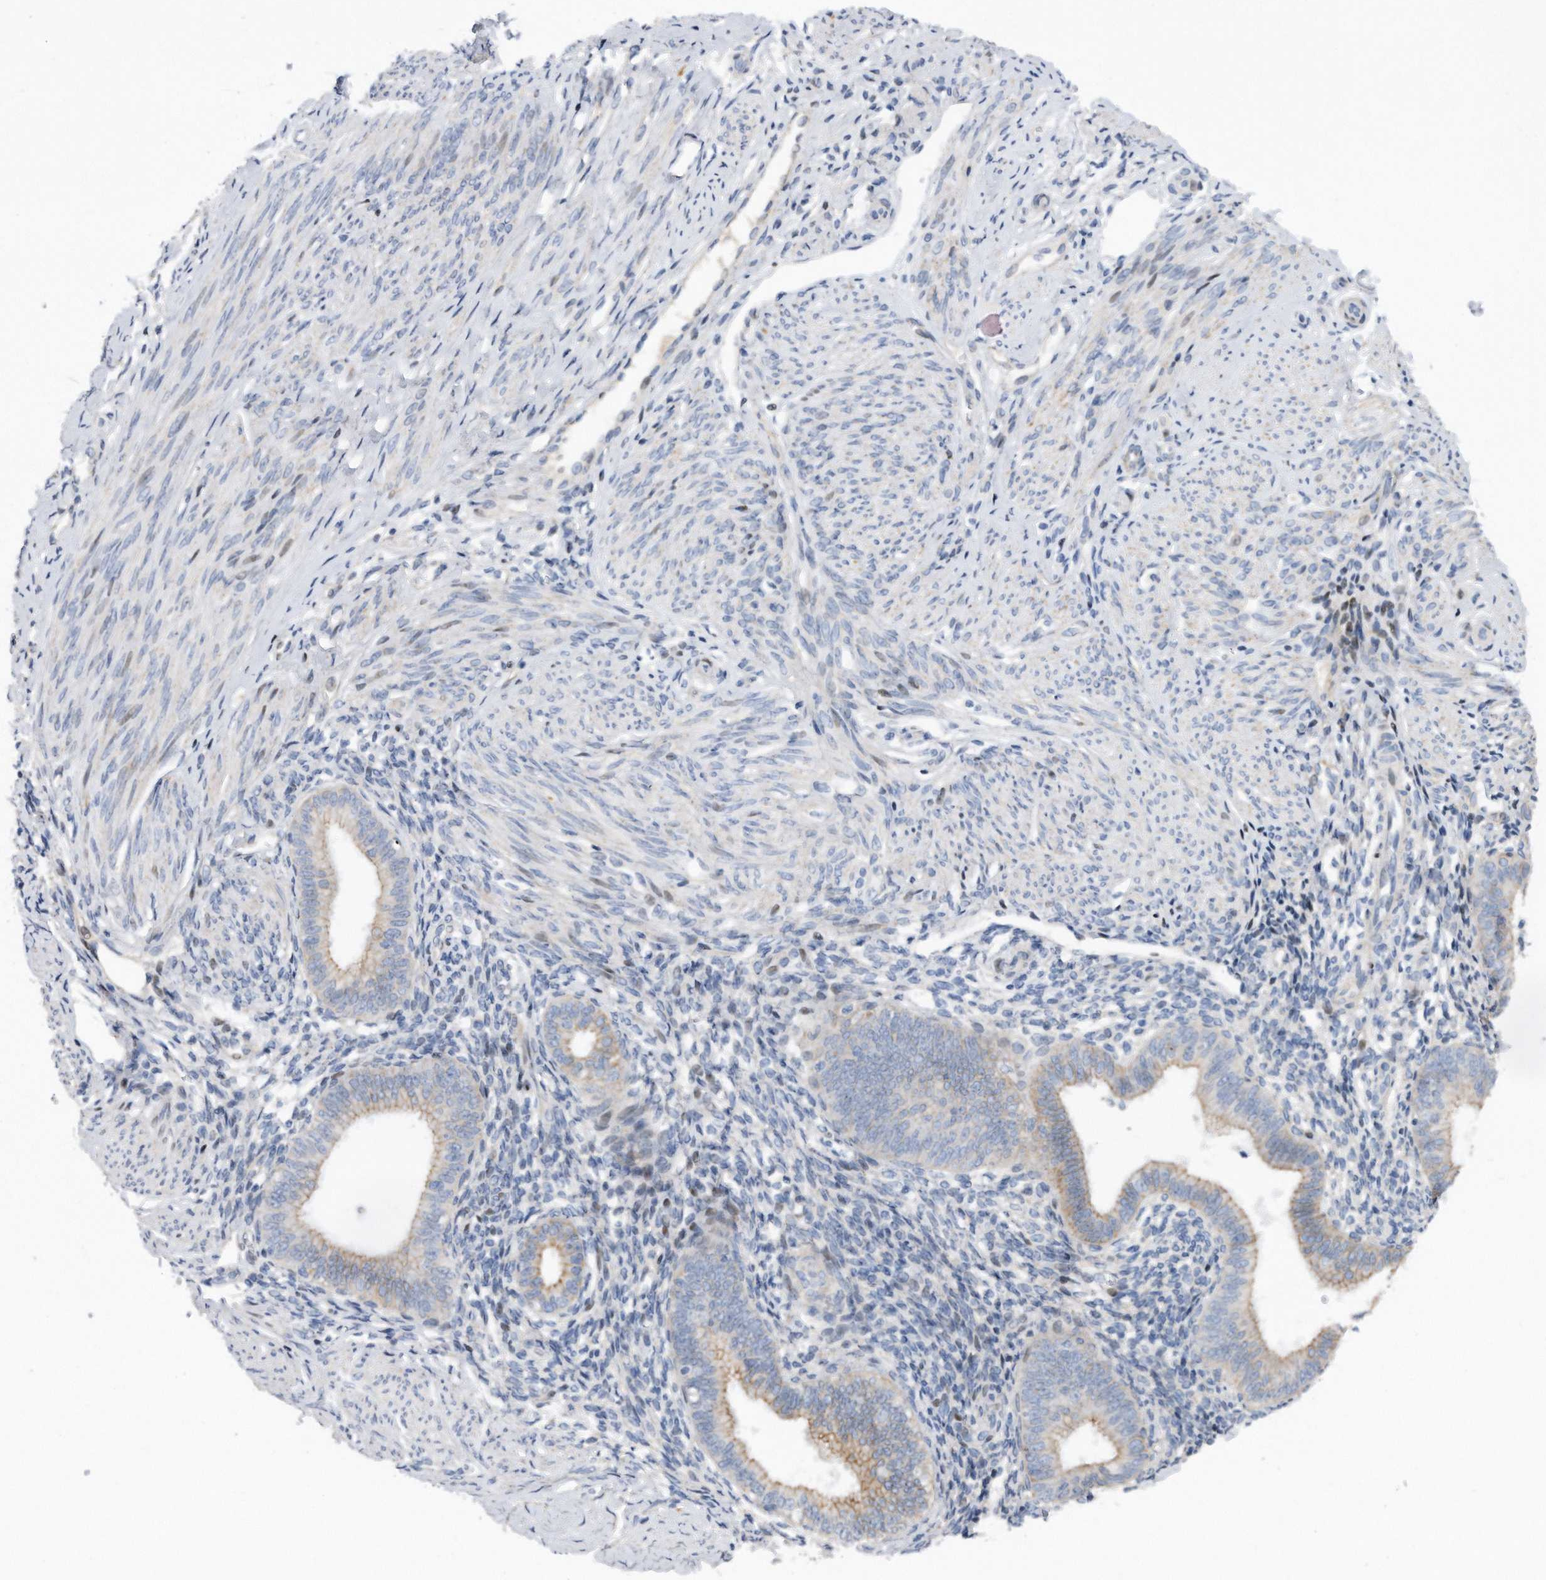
{"staining": {"intensity": "negative", "quantity": "none", "location": "none"}, "tissue": "endometrium", "cell_type": "Cells in endometrial stroma", "image_type": "normal", "snomed": [{"axis": "morphology", "description": "Normal tissue, NOS"}, {"axis": "topography", "description": "Uterus"}, {"axis": "topography", "description": "Endometrium"}], "caption": "Endometrium stained for a protein using IHC exhibits no expression cells in endometrial stroma.", "gene": "CDH12", "patient": {"sex": "female", "age": 48}}